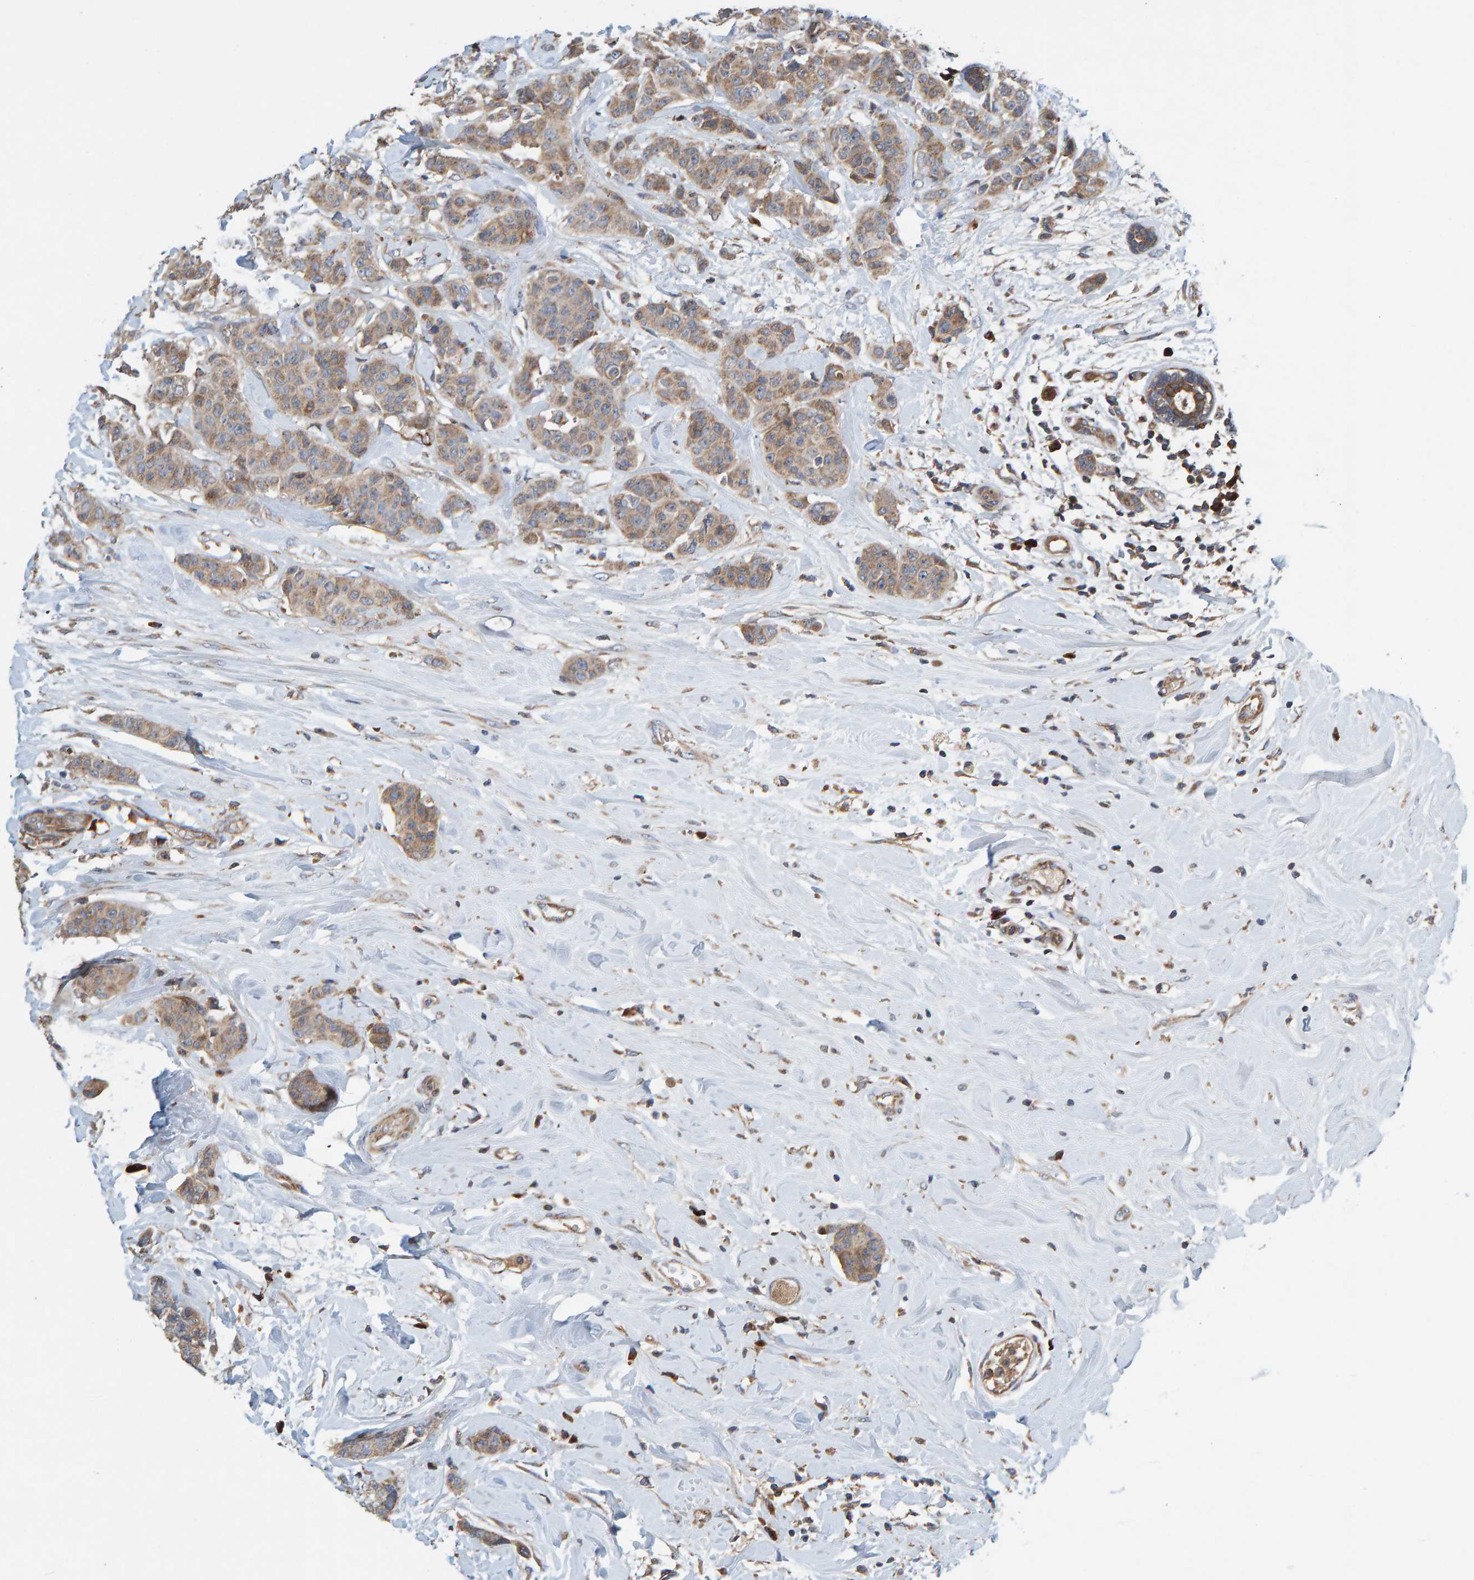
{"staining": {"intensity": "weak", "quantity": ">75%", "location": "cytoplasmic/membranous"}, "tissue": "breast cancer", "cell_type": "Tumor cells", "image_type": "cancer", "snomed": [{"axis": "morphology", "description": "Normal tissue, NOS"}, {"axis": "morphology", "description": "Duct carcinoma"}, {"axis": "topography", "description": "Breast"}], "caption": "A photomicrograph of human breast cancer (intraductal carcinoma) stained for a protein exhibits weak cytoplasmic/membranous brown staining in tumor cells.", "gene": "KIAA0753", "patient": {"sex": "female", "age": 40}}